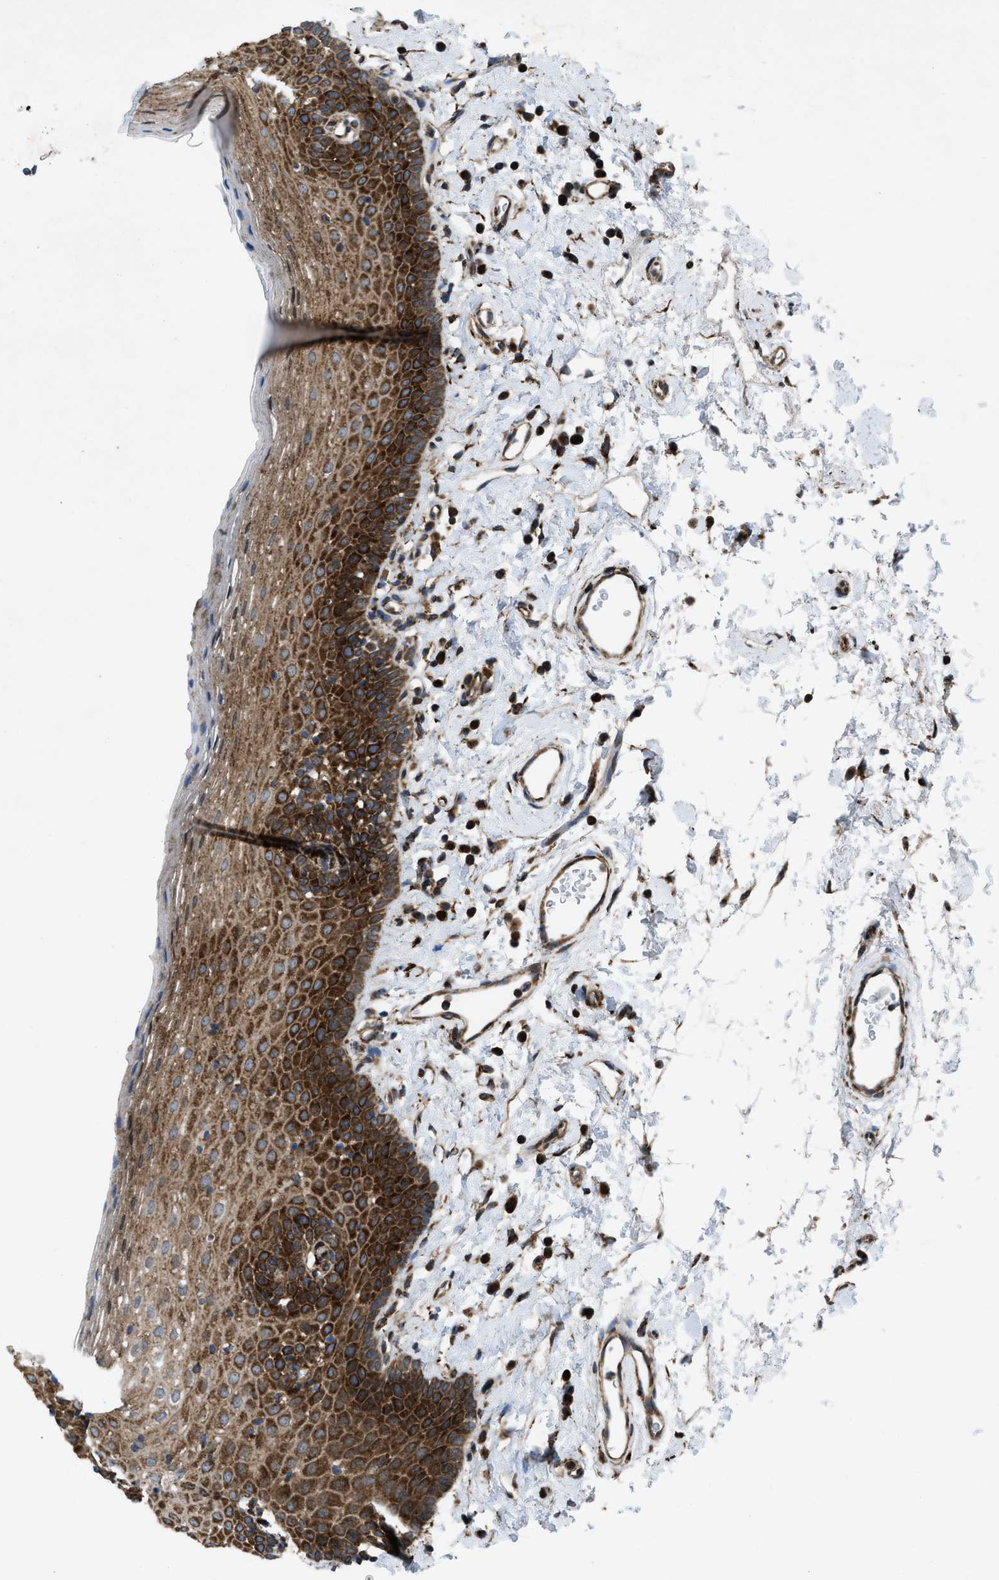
{"staining": {"intensity": "strong", "quantity": ">75%", "location": "cytoplasmic/membranous"}, "tissue": "oral mucosa", "cell_type": "Squamous epithelial cells", "image_type": "normal", "snomed": [{"axis": "morphology", "description": "Normal tissue, NOS"}, {"axis": "topography", "description": "Oral tissue"}], "caption": "Brown immunohistochemical staining in benign oral mucosa demonstrates strong cytoplasmic/membranous positivity in approximately >75% of squamous epithelial cells.", "gene": "PER3", "patient": {"sex": "male", "age": 66}}